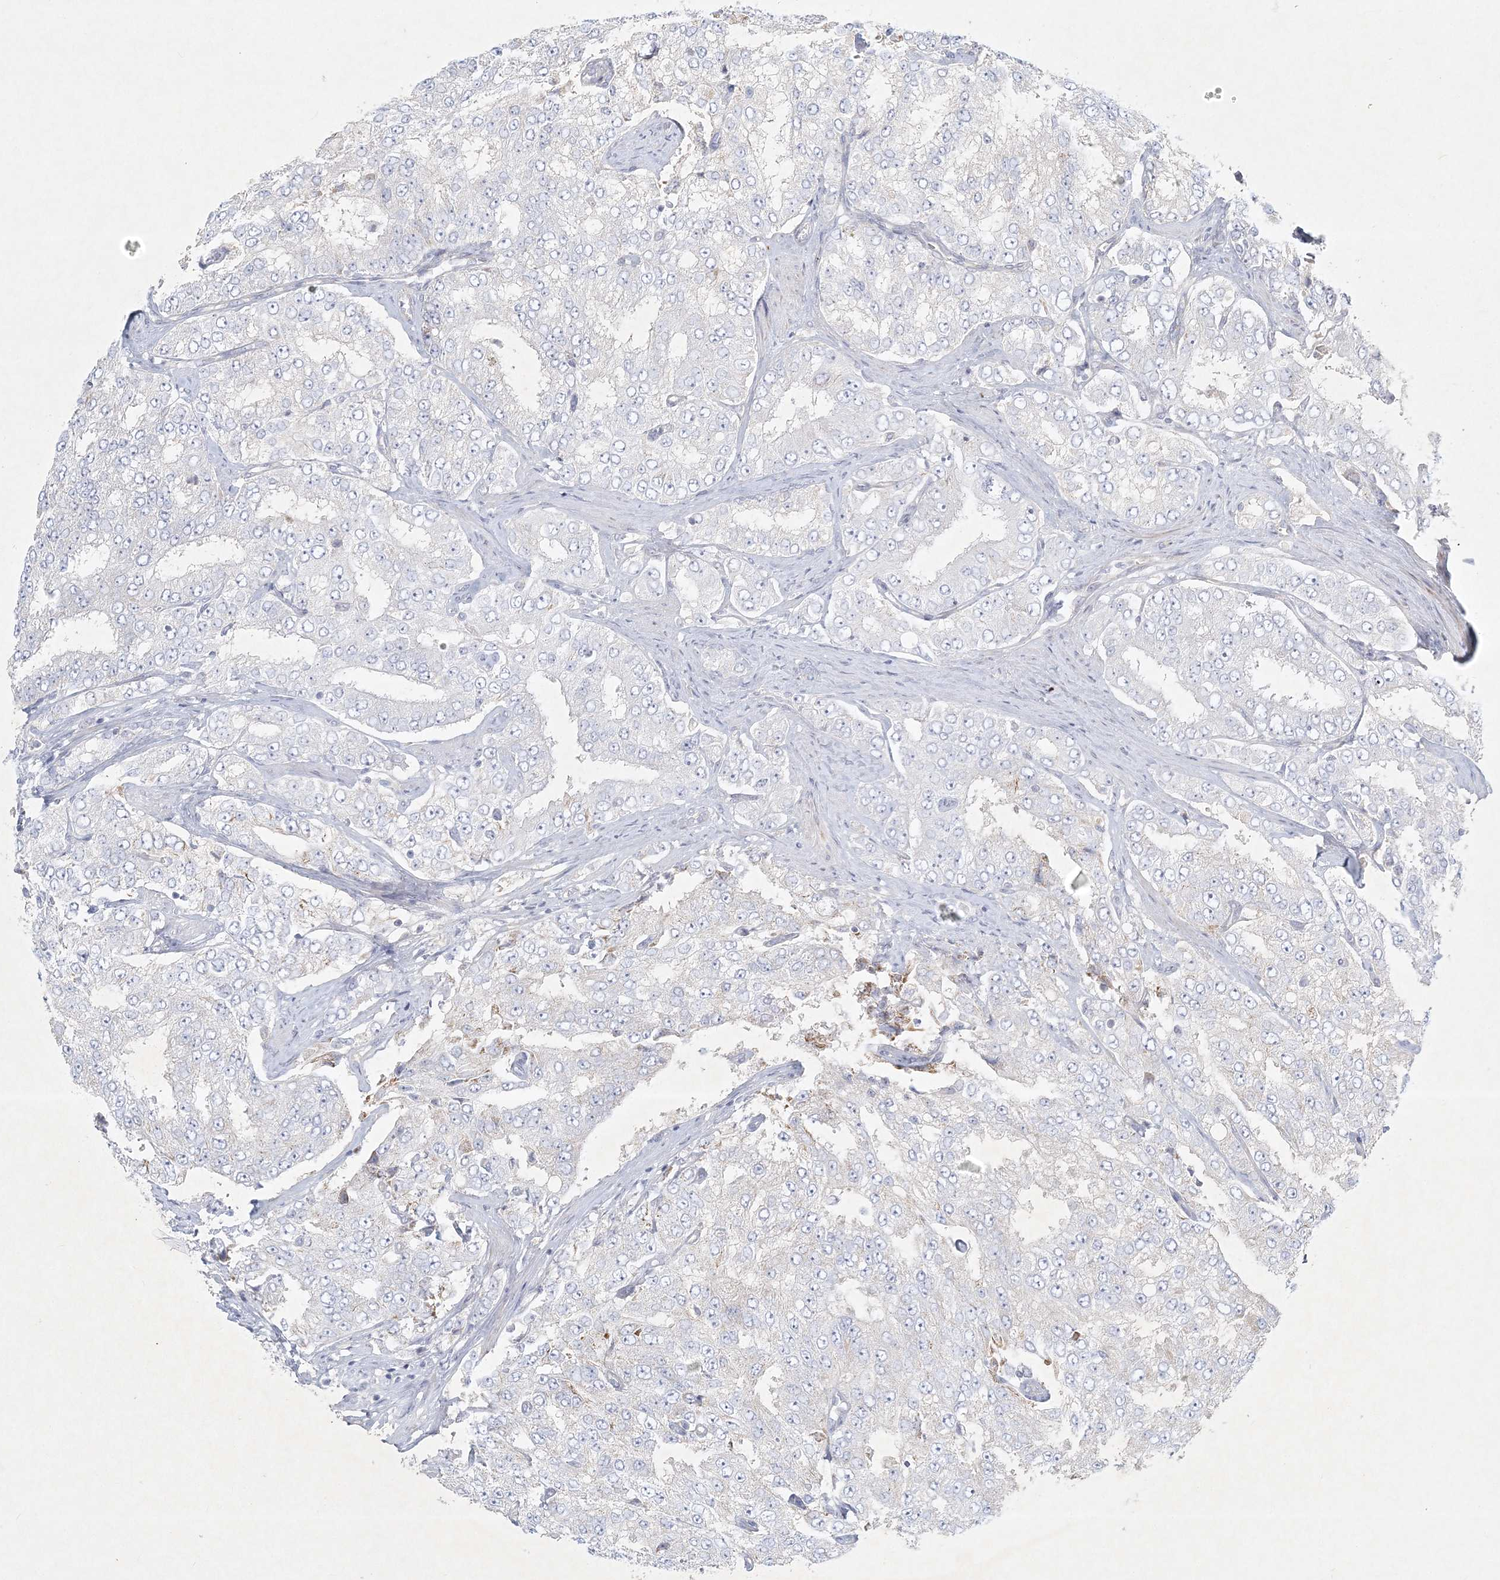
{"staining": {"intensity": "negative", "quantity": "none", "location": "none"}, "tissue": "prostate cancer", "cell_type": "Tumor cells", "image_type": "cancer", "snomed": [{"axis": "morphology", "description": "Adenocarcinoma, High grade"}, {"axis": "topography", "description": "Prostate"}], "caption": "Immunohistochemistry (IHC) of human adenocarcinoma (high-grade) (prostate) displays no expression in tumor cells.", "gene": "STK11IP", "patient": {"sex": "male", "age": 58}}